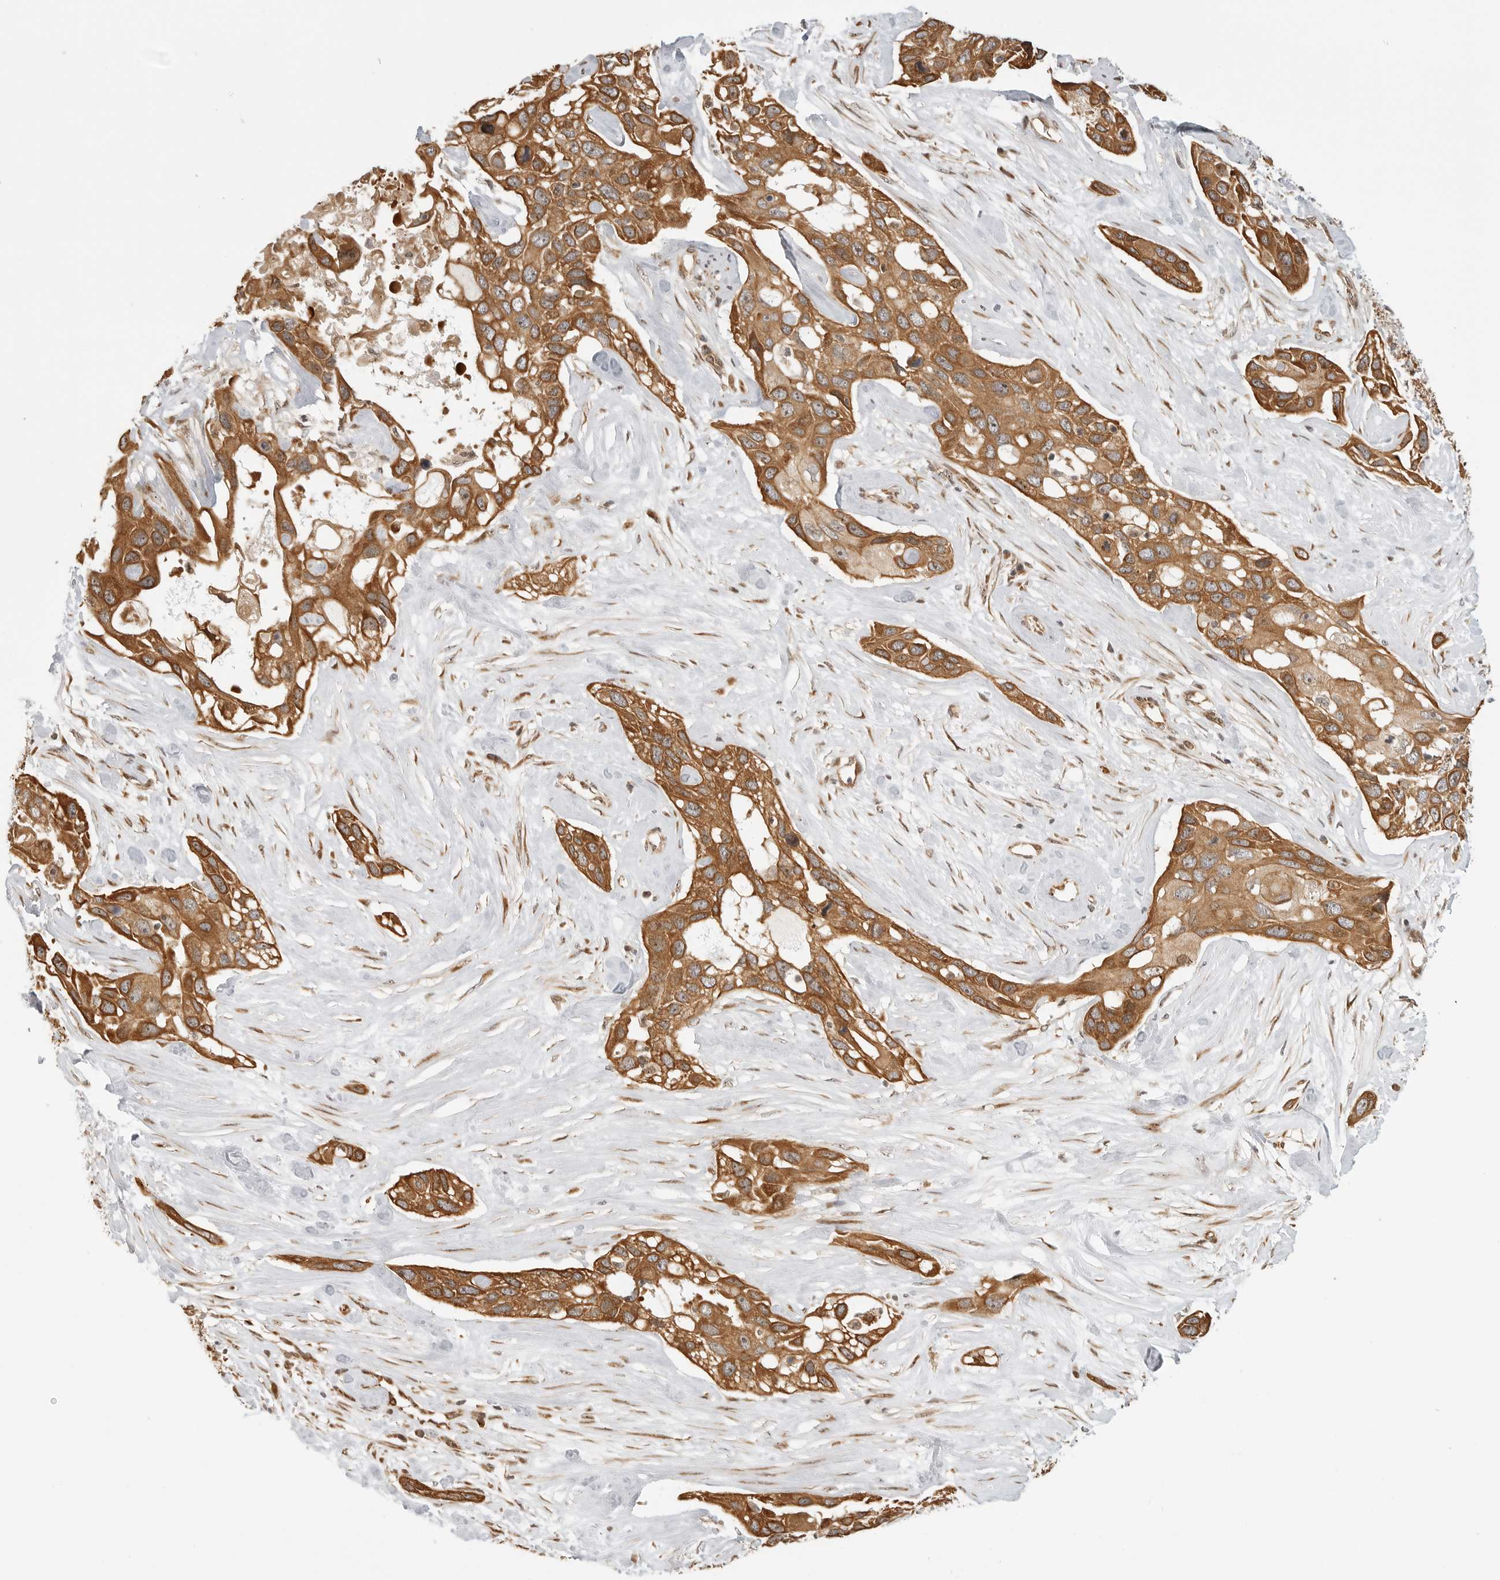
{"staining": {"intensity": "strong", "quantity": ">75%", "location": "cytoplasmic/membranous"}, "tissue": "pancreatic cancer", "cell_type": "Tumor cells", "image_type": "cancer", "snomed": [{"axis": "morphology", "description": "Adenocarcinoma, NOS"}, {"axis": "topography", "description": "Pancreas"}], "caption": "Immunohistochemistry (IHC) (DAB (3,3'-diaminobenzidine)) staining of human pancreatic adenocarcinoma exhibits strong cytoplasmic/membranous protein expression in approximately >75% of tumor cells.", "gene": "DSCC1", "patient": {"sex": "female", "age": 60}}